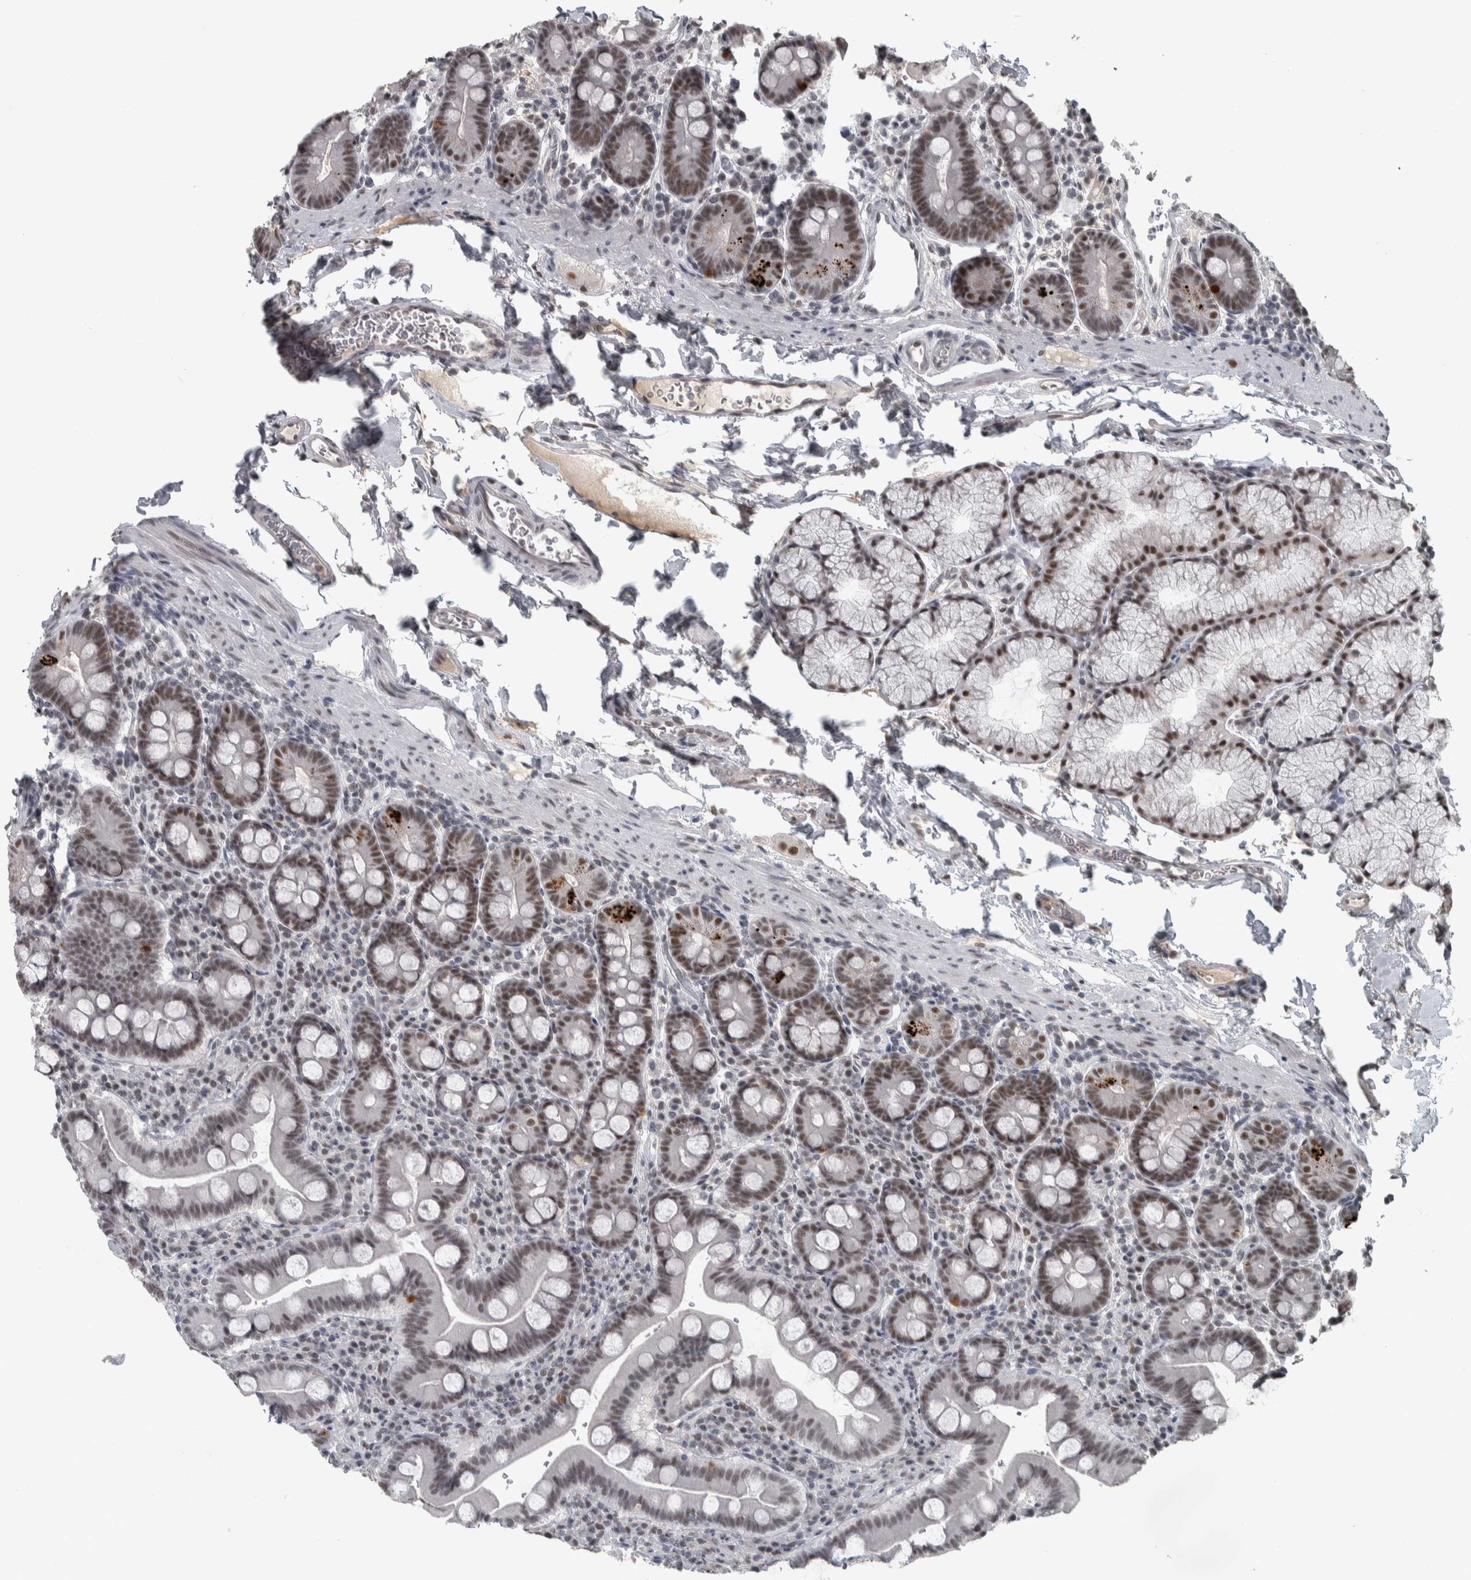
{"staining": {"intensity": "moderate", "quantity": ">75%", "location": "nuclear"}, "tissue": "duodenum", "cell_type": "Glandular cells", "image_type": "normal", "snomed": [{"axis": "morphology", "description": "Normal tissue, NOS"}, {"axis": "morphology", "description": "Adenocarcinoma, NOS"}, {"axis": "topography", "description": "Pancreas"}, {"axis": "topography", "description": "Duodenum"}], "caption": "IHC image of unremarkable human duodenum stained for a protein (brown), which shows medium levels of moderate nuclear expression in approximately >75% of glandular cells.", "gene": "DDX42", "patient": {"sex": "male", "age": 50}}